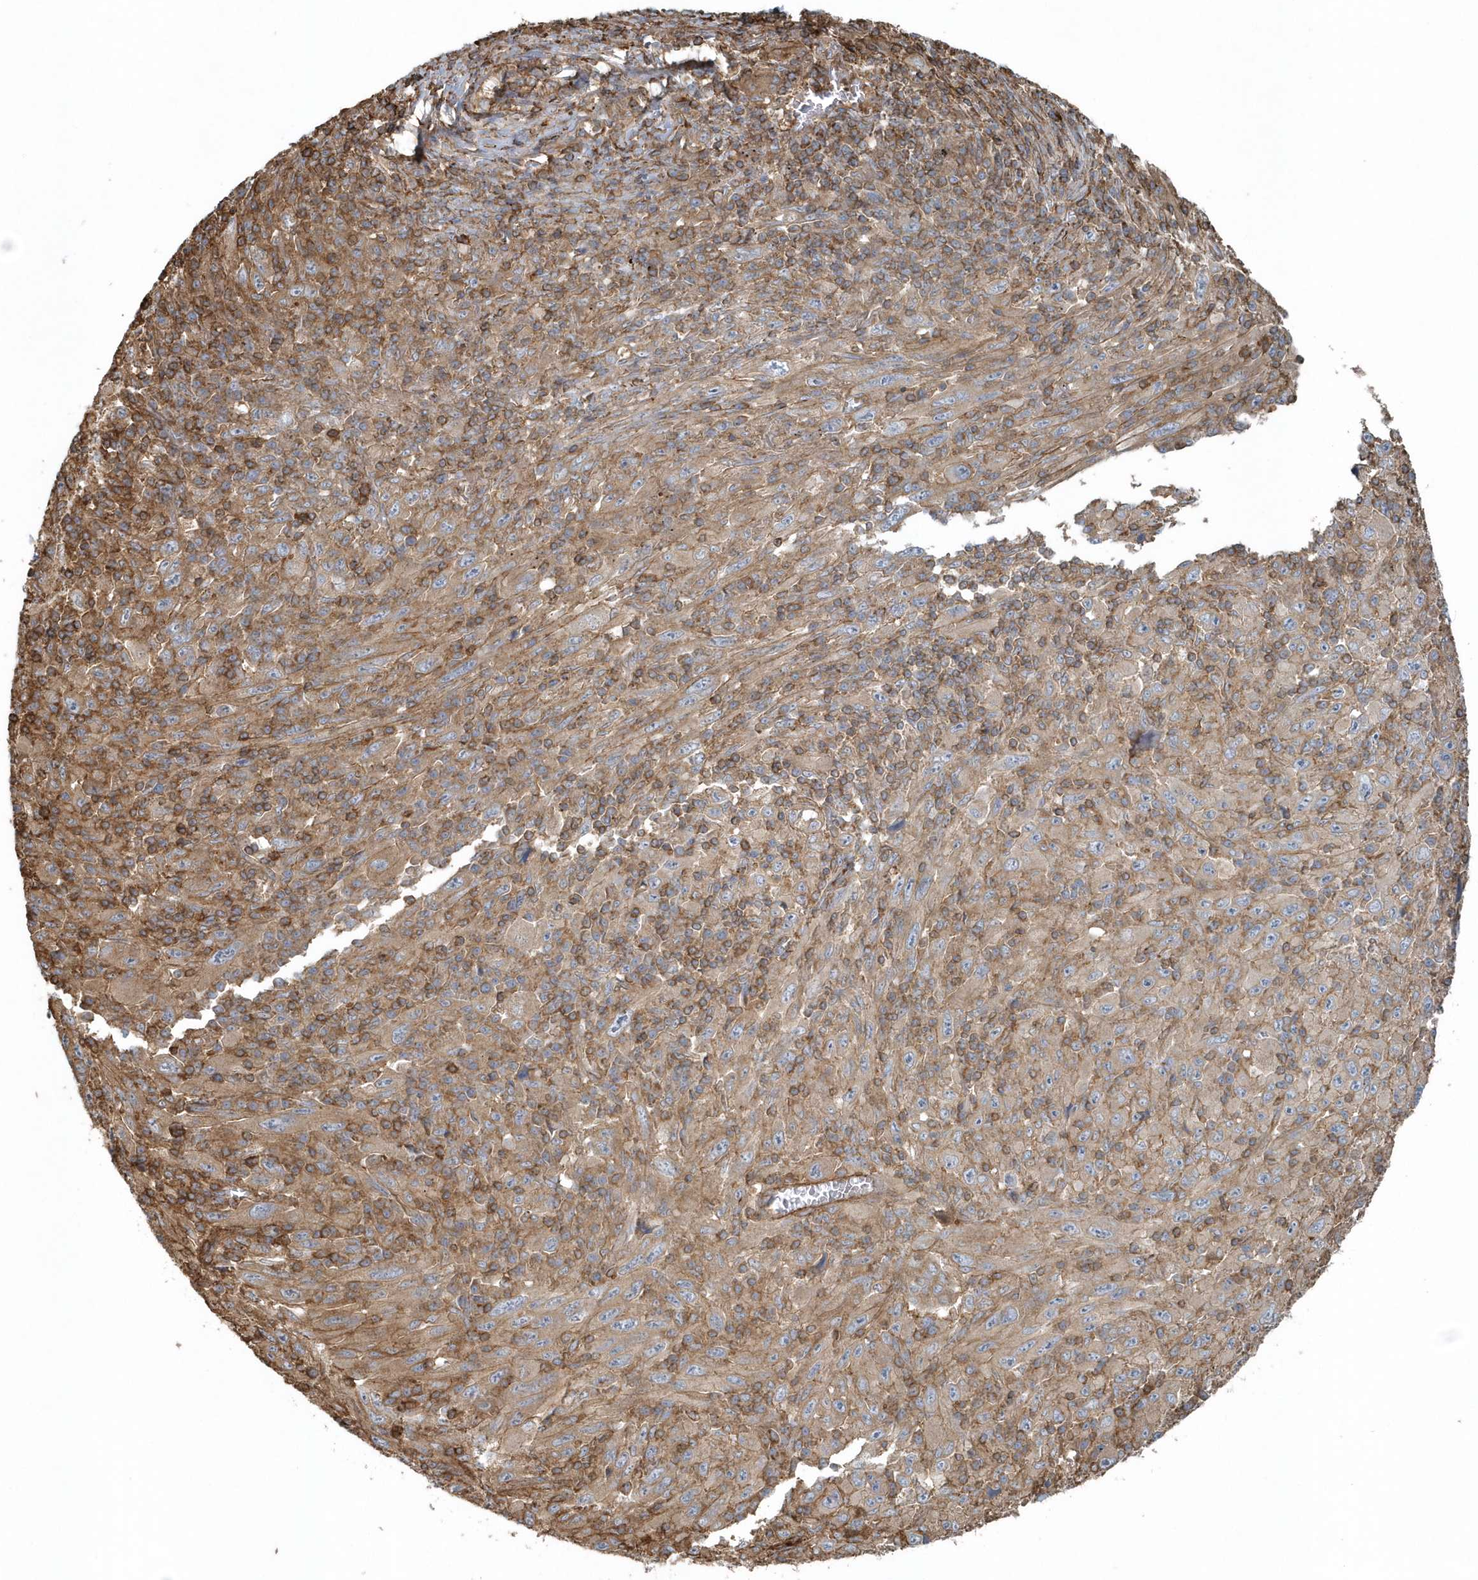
{"staining": {"intensity": "weak", "quantity": "25%-75%", "location": "cytoplasmic/membranous"}, "tissue": "melanoma", "cell_type": "Tumor cells", "image_type": "cancer", "snomed": [{"axis": "morphology", "description": "Malignant melanoma, Metastatic site"}, {"axis": "topography", "description": "Skin"}], "caption": "DAB (3,3'-diaminobenzidine) immunohistochemical staining of human malignant melanoma (metastatic site) shows weak cytoplasmic/membranous protein positivity in approximately 25%-75% of tumor cells.", "gene": "MMUT", "patient": {"sex": "female", "age": 56}}